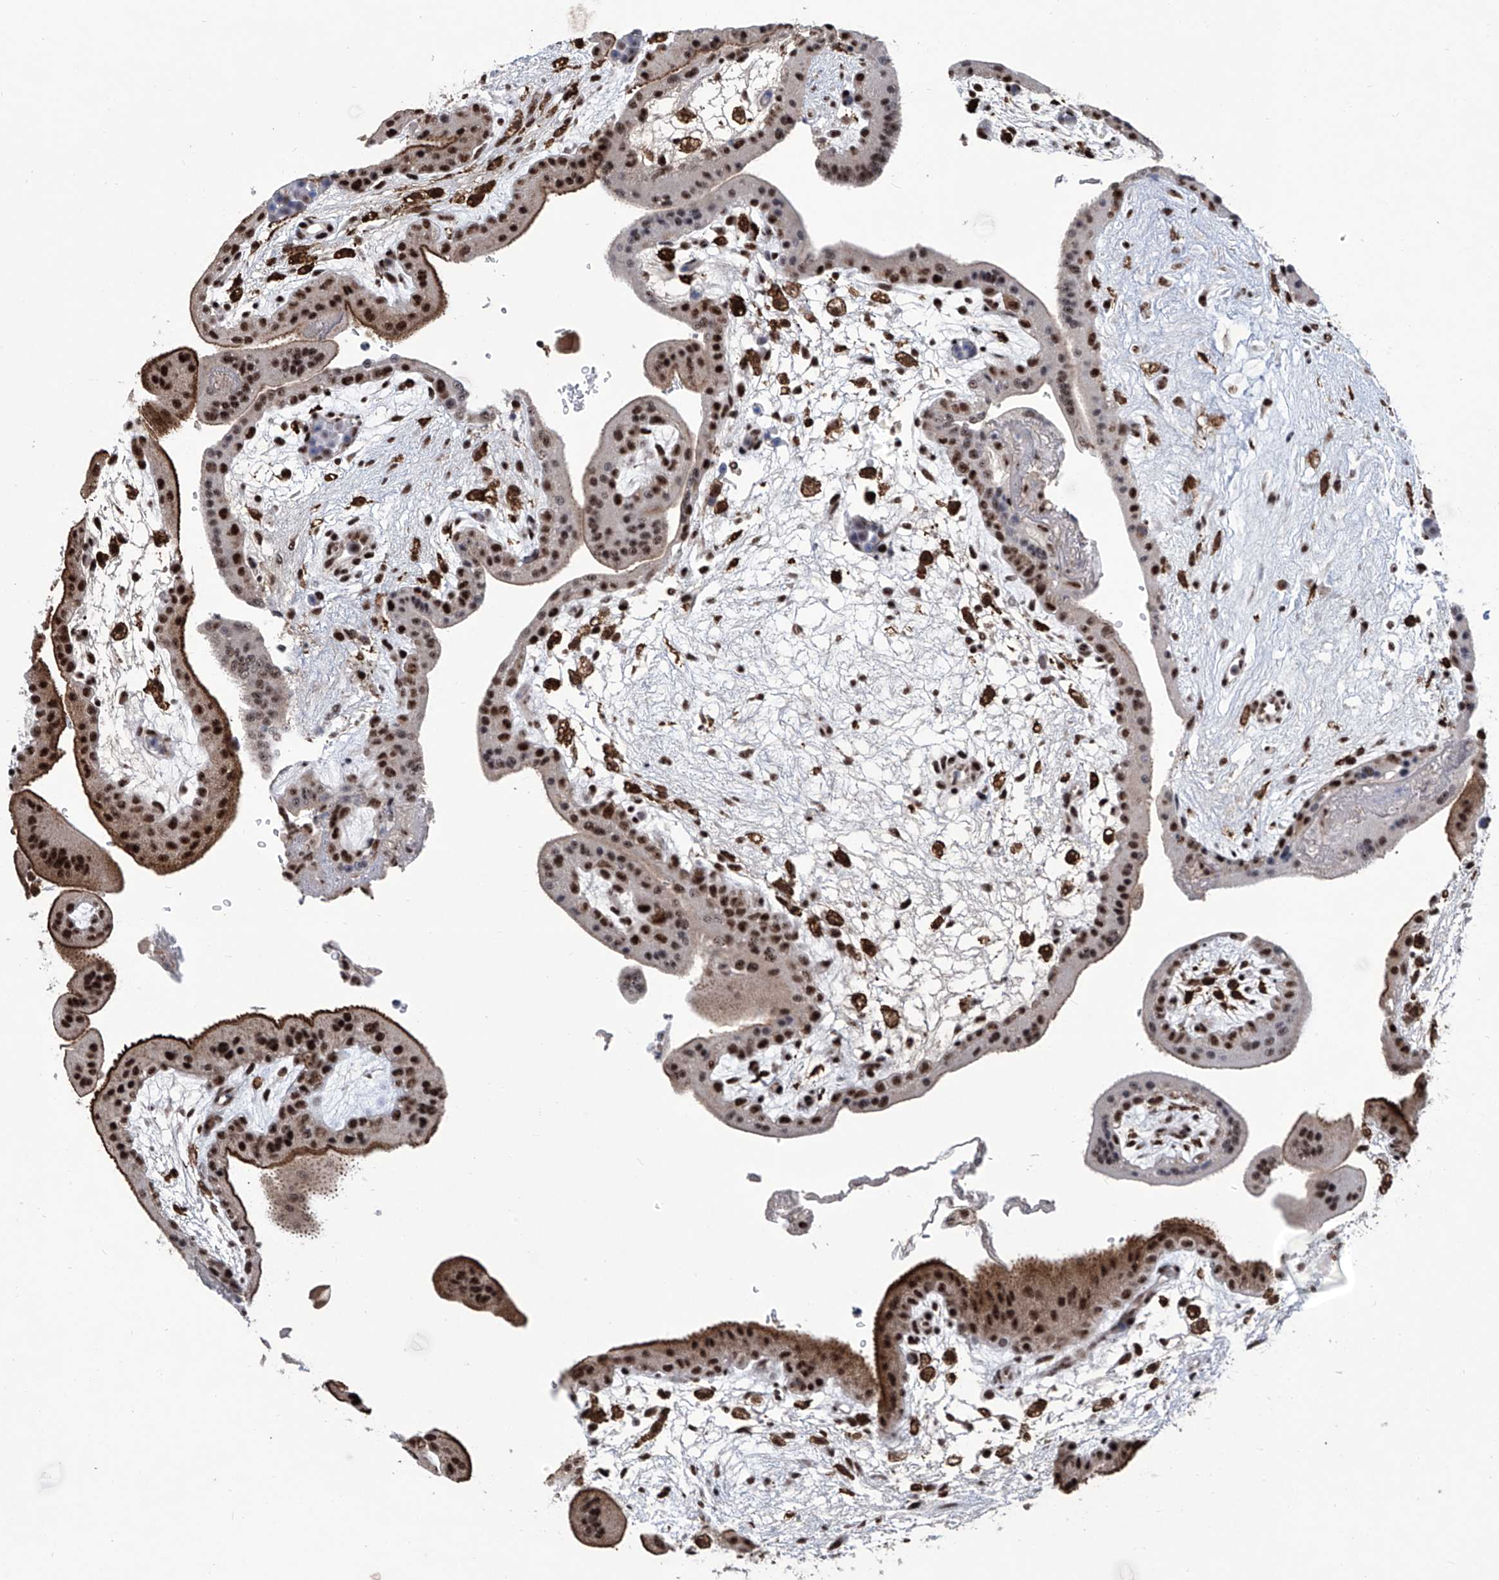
{"staining": {"intensity": "strong", "quantity": ">75%", "location": "cytoplasmic/membranous,nuclear"}, "tissue": "placenta", "cell_type": "Trophoblastic cells", "image_type": "normal", "snomed": [{"axis": "morphology", "description": "Normal tissue, NOS"}, {"axis": "topography", "description": "Placenta"}], "caption": "Immunohistochemistry histopathology image of unremarkable placenta stained for a protein (brown), which displays high levels of strong cytoplasmic/membranous,nuclear positivity in about >75% of trophoblastic cells.", "gene": "FBXL4", "patient": {"sex": "female", "age": 35}}